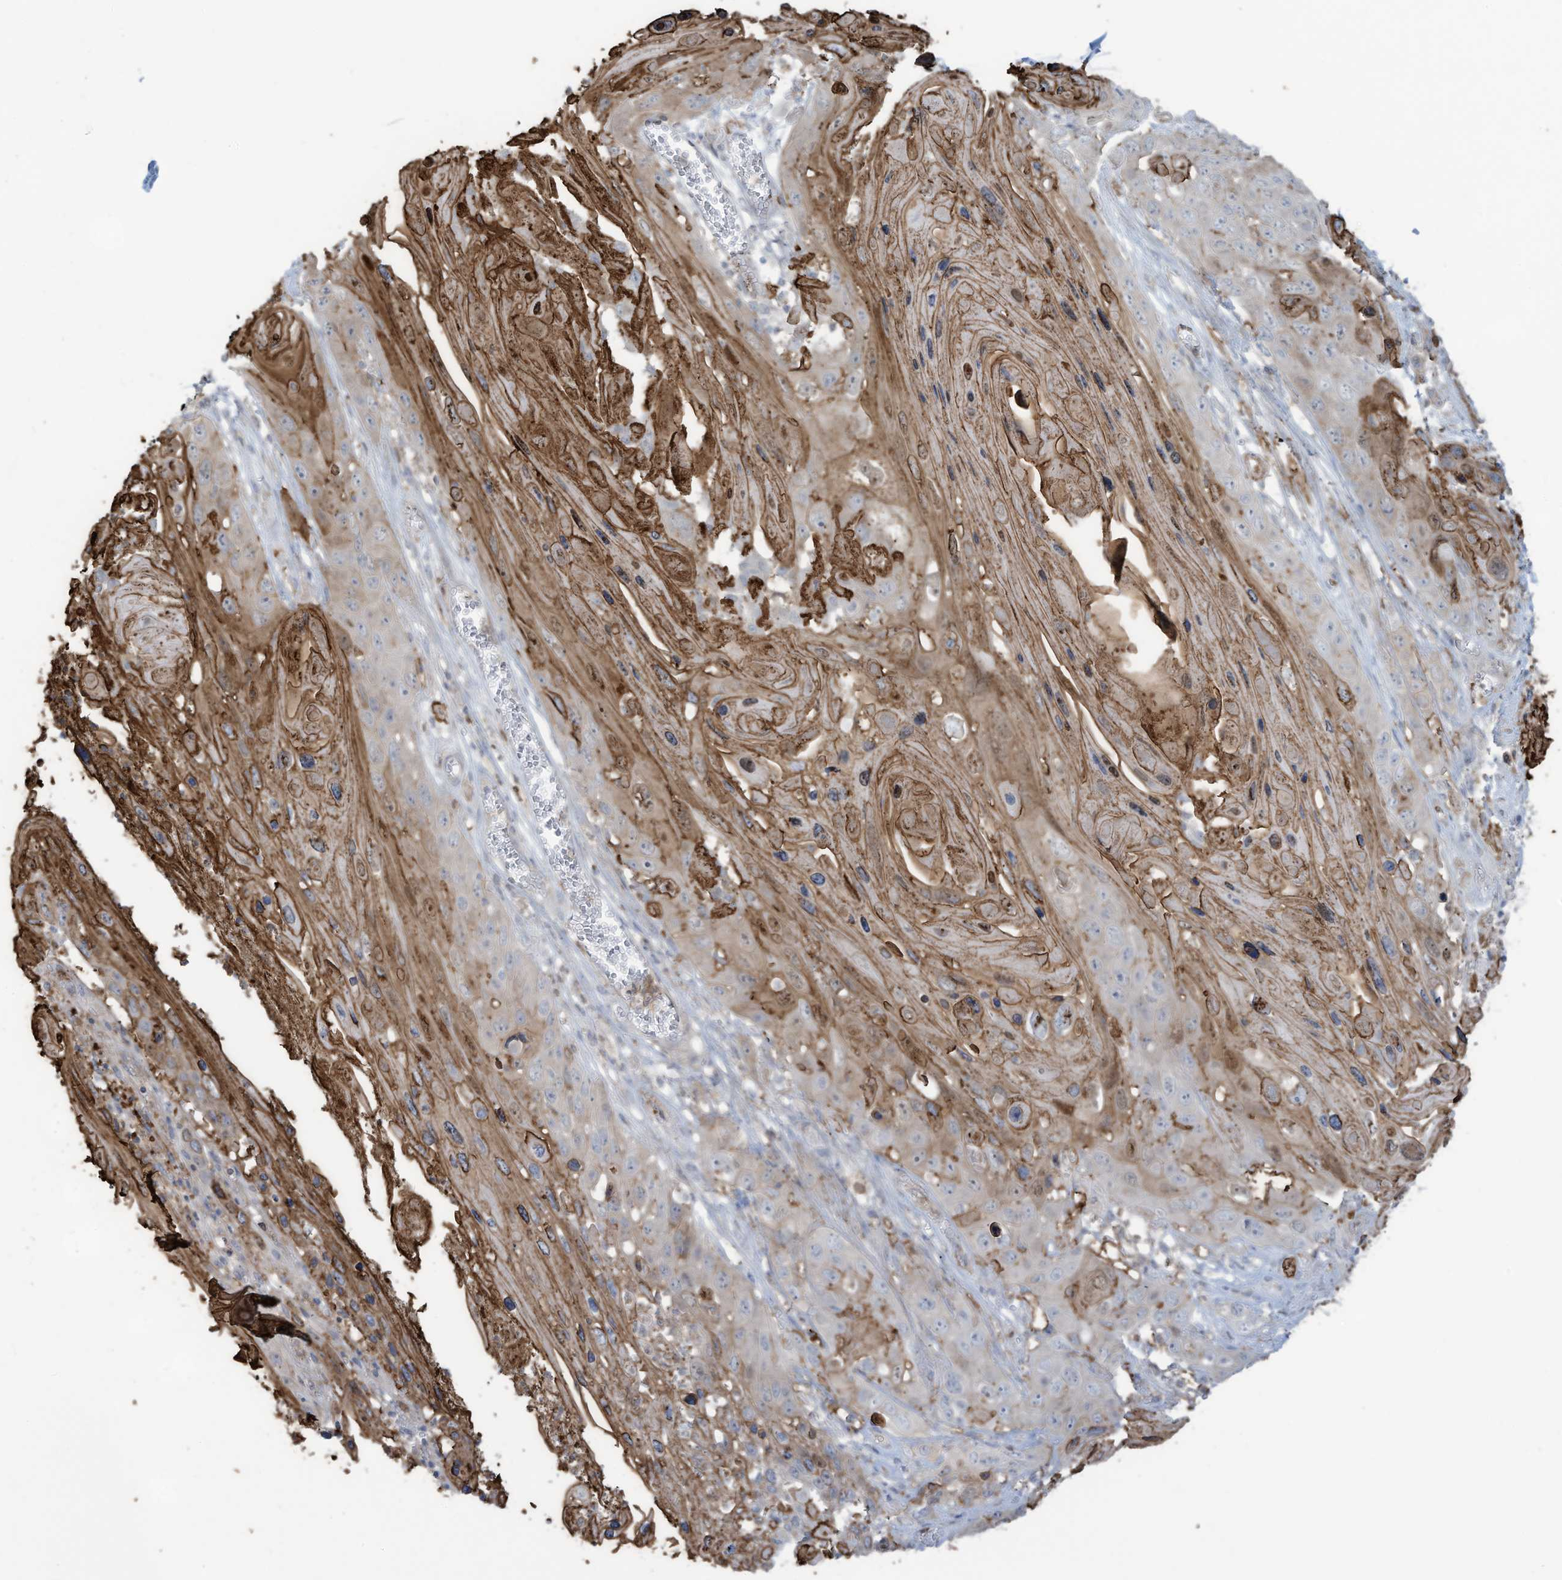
{"staining": {"intensity": "moderate", "quantity": "<25%", "location": "cytoplasmic/membranous"}, "tissue": "skin cancer", "cell_type": "Tumor cells", "image_type": "cancer", "snomed": [{"axis": "morphology", "description": "Squamous cell carcinoma, NOS"}, {"axis": "topography", "description": "Skin"}], "caption": "DAB immunohistochemical staining of human skin squamous cell carcinoma displays moderate cytoplasmic/membranous protein staining in approximately <25% of tumor cells.", "gene": "NOTO", "patient": {"sex": "male", "age": 55}}